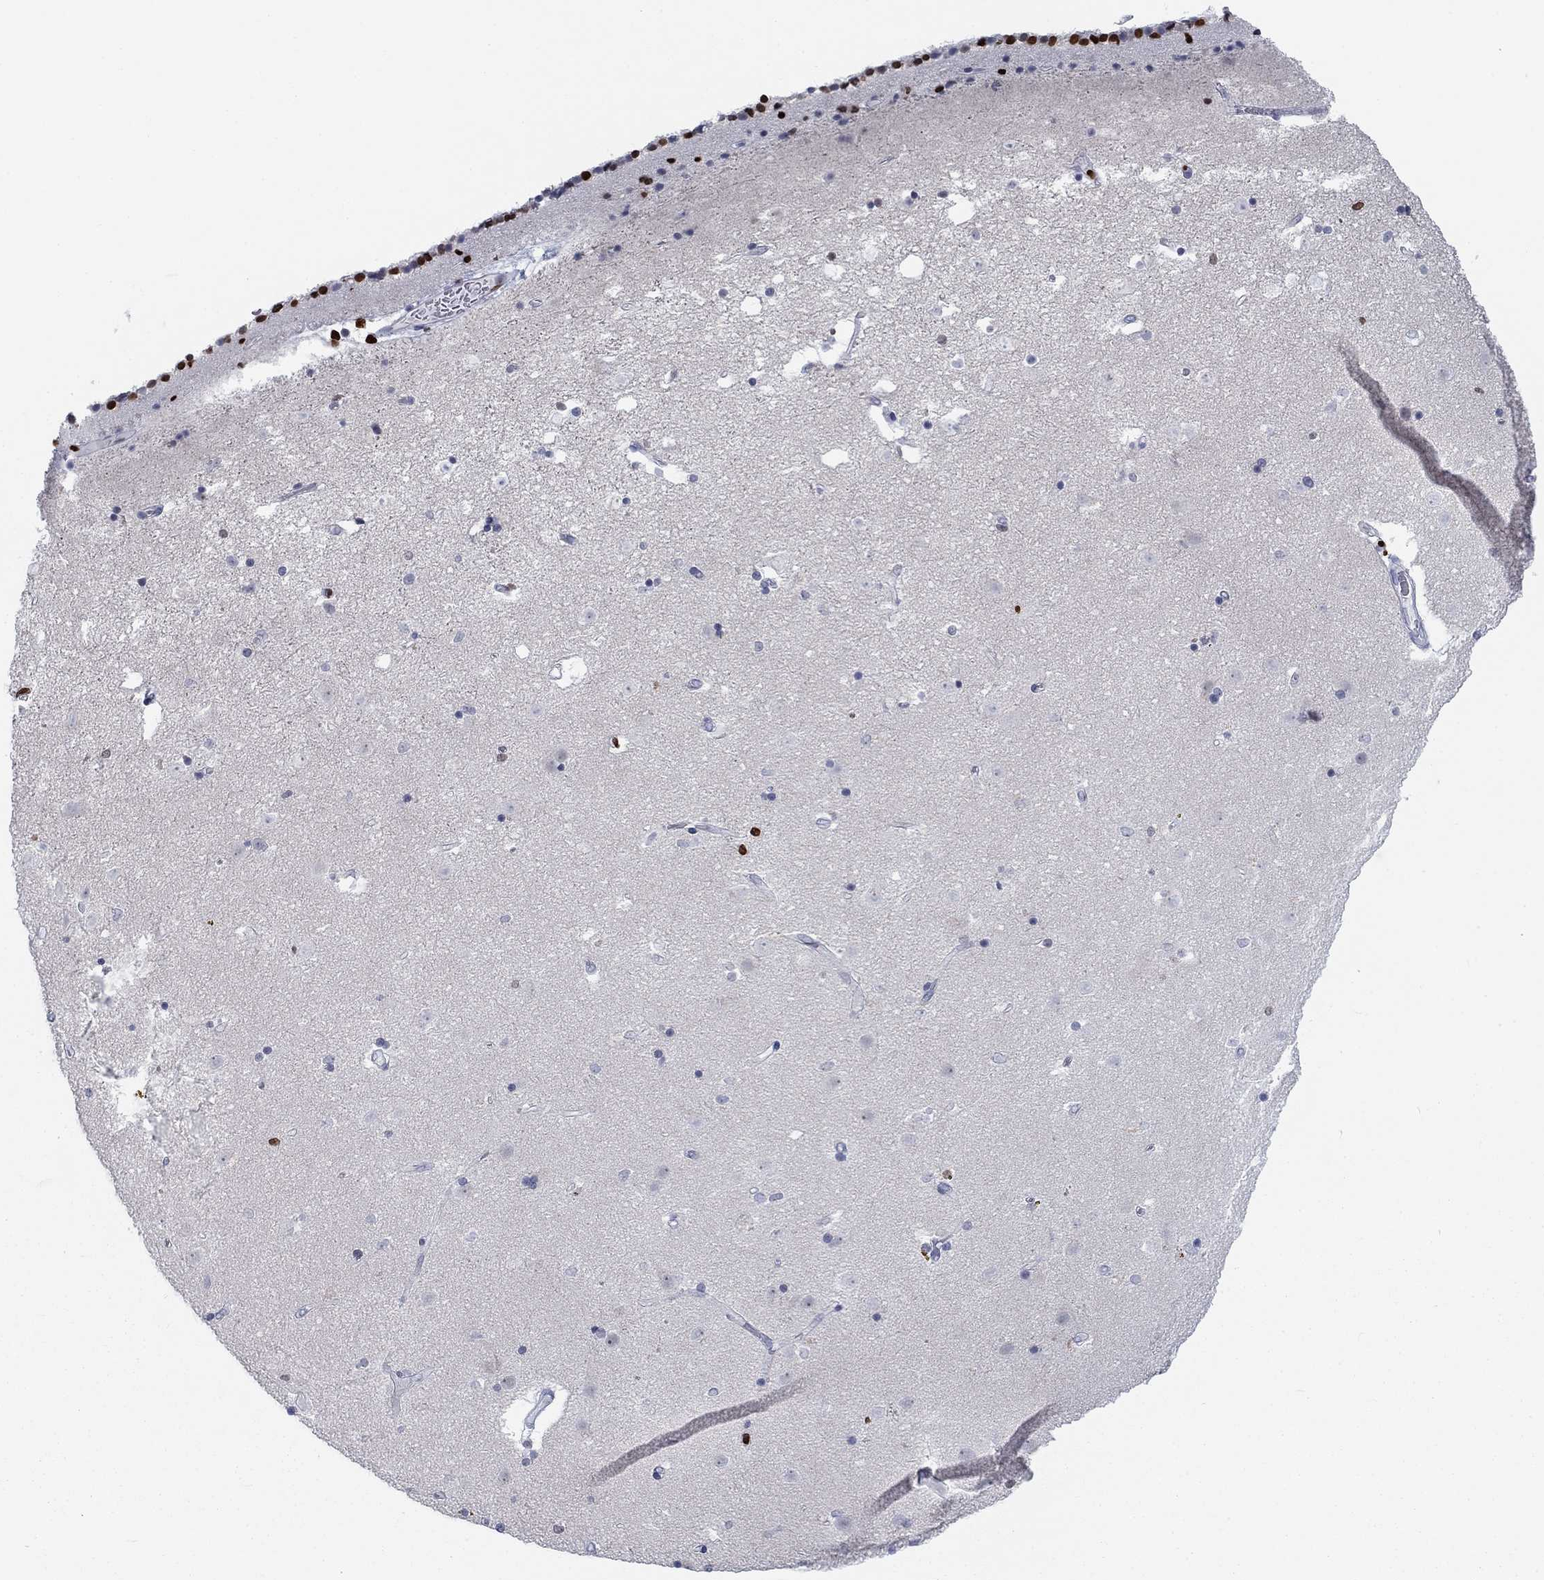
{"staining": {"intensity": "strong", "quantity": "<25%", "location": "nuclear"}, "tissue": "caudate", "cell_type": "Glial cells", "image_type": "normal", "snomed": [{"axis": "morphology", "description": "Normal tissue, NOS"}, {"axis": "topography", "description": "Lateral ventricle wall"}], "caption": "IHC (DAB (3,3'-diaminobenzidine)) staining of normal human caudate shows strong nuclear protein positivity in about <25% of glial cells. (DAB = brown stain, brightfield microscopy at high magnification).", "gene": "H1", "patient": {"sex": "female", "age": 71}}